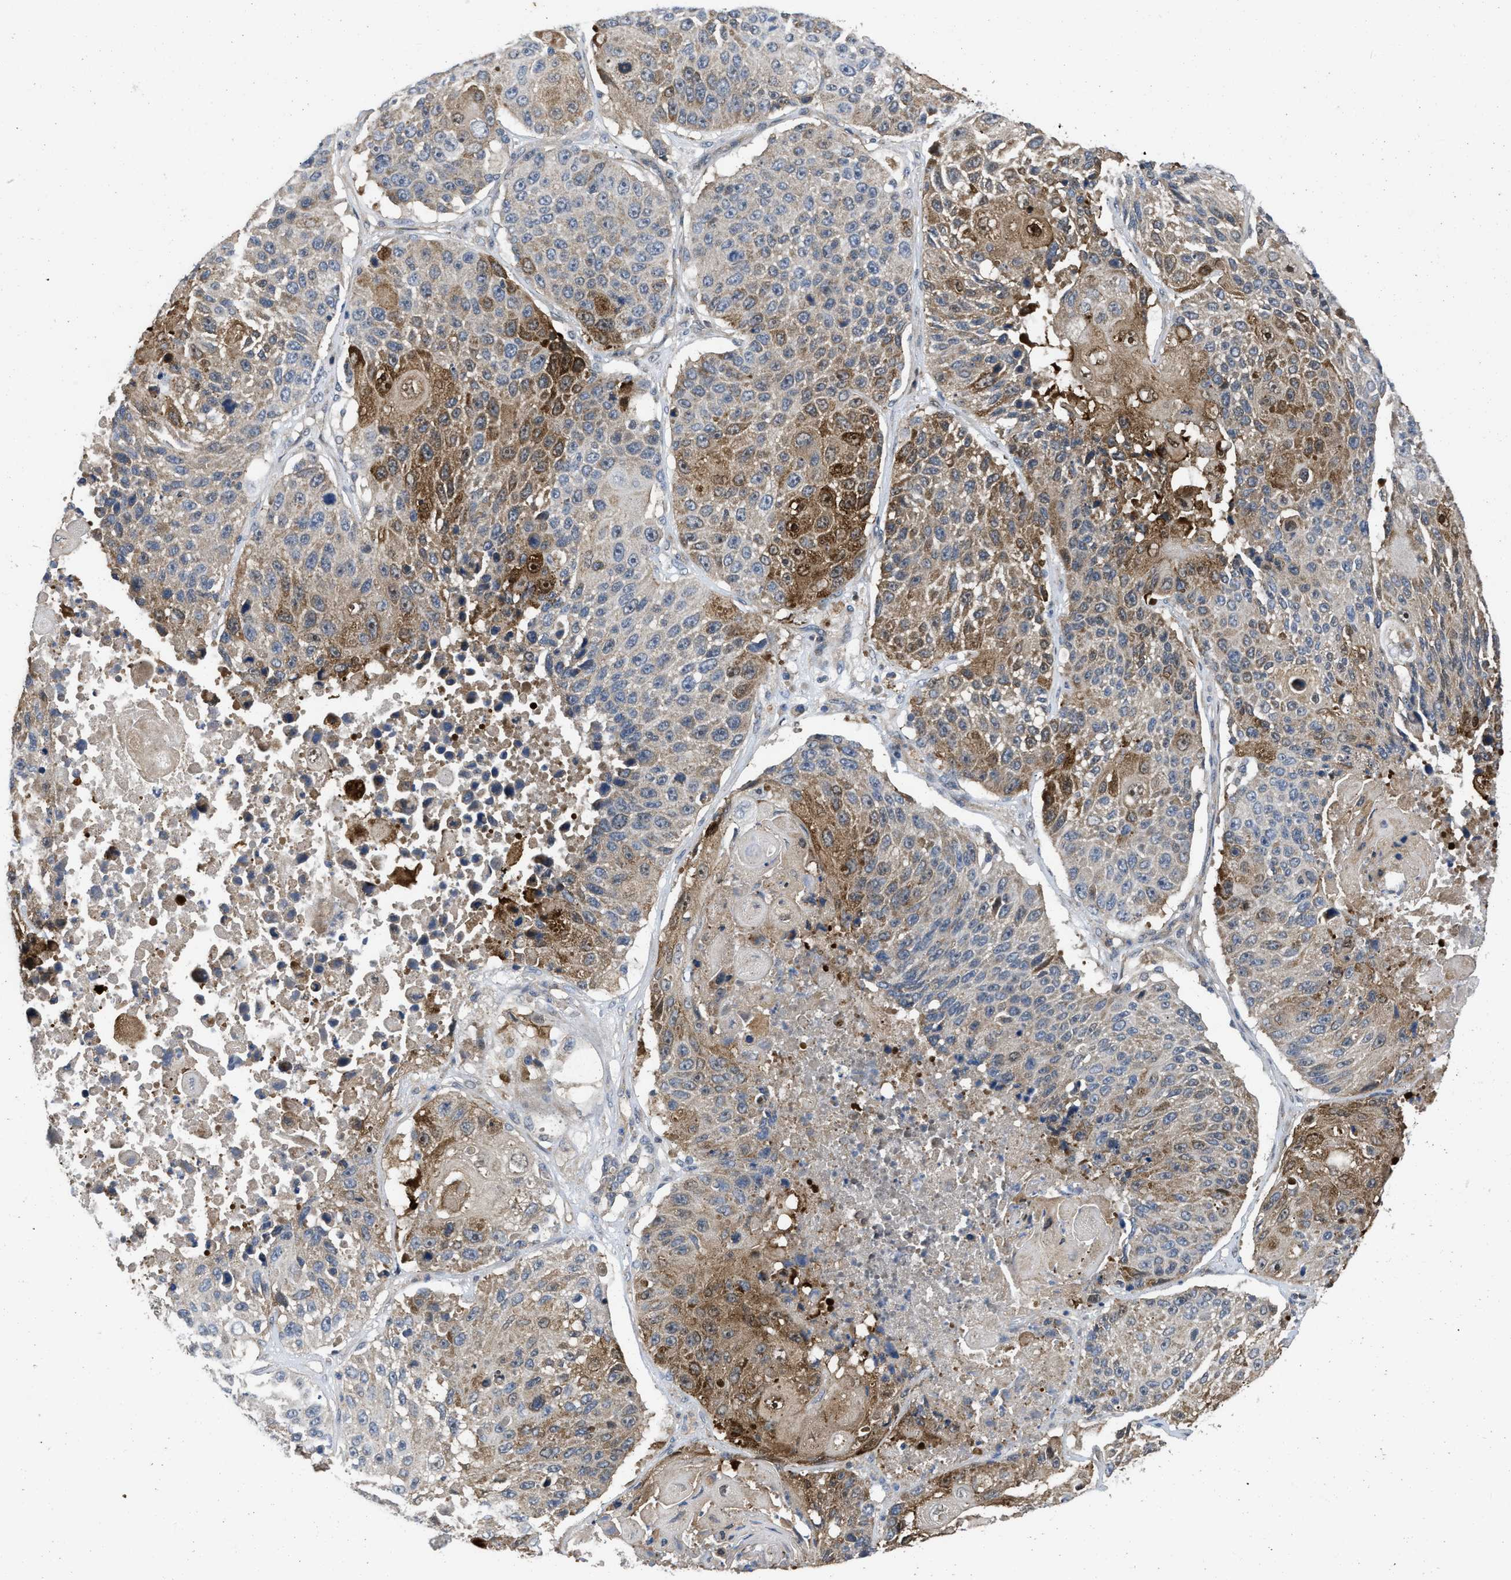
{"staining": {"intensity": "moderate", "quantity": "25%-75%", "location": "cytoplasmic/membranous"}, "tissue": "lung cancer", "cell_type": "Tumor cells", "image_type": "cancer", "snomed": [{"axis": "morphology", "description": "Squamous cell carcinoma, NOS"}, {"axis": "topography", "description": "Lung"}], "caption": "Immunohistochemical staining of lung squamous cell carcinoma displays medium levels of moderate cytoplasmic/membranous protein expression in approximately 25%-75% of tumor cells.", "gene": "PRDM14", "patient": {"sex": "male", "age": 61}}